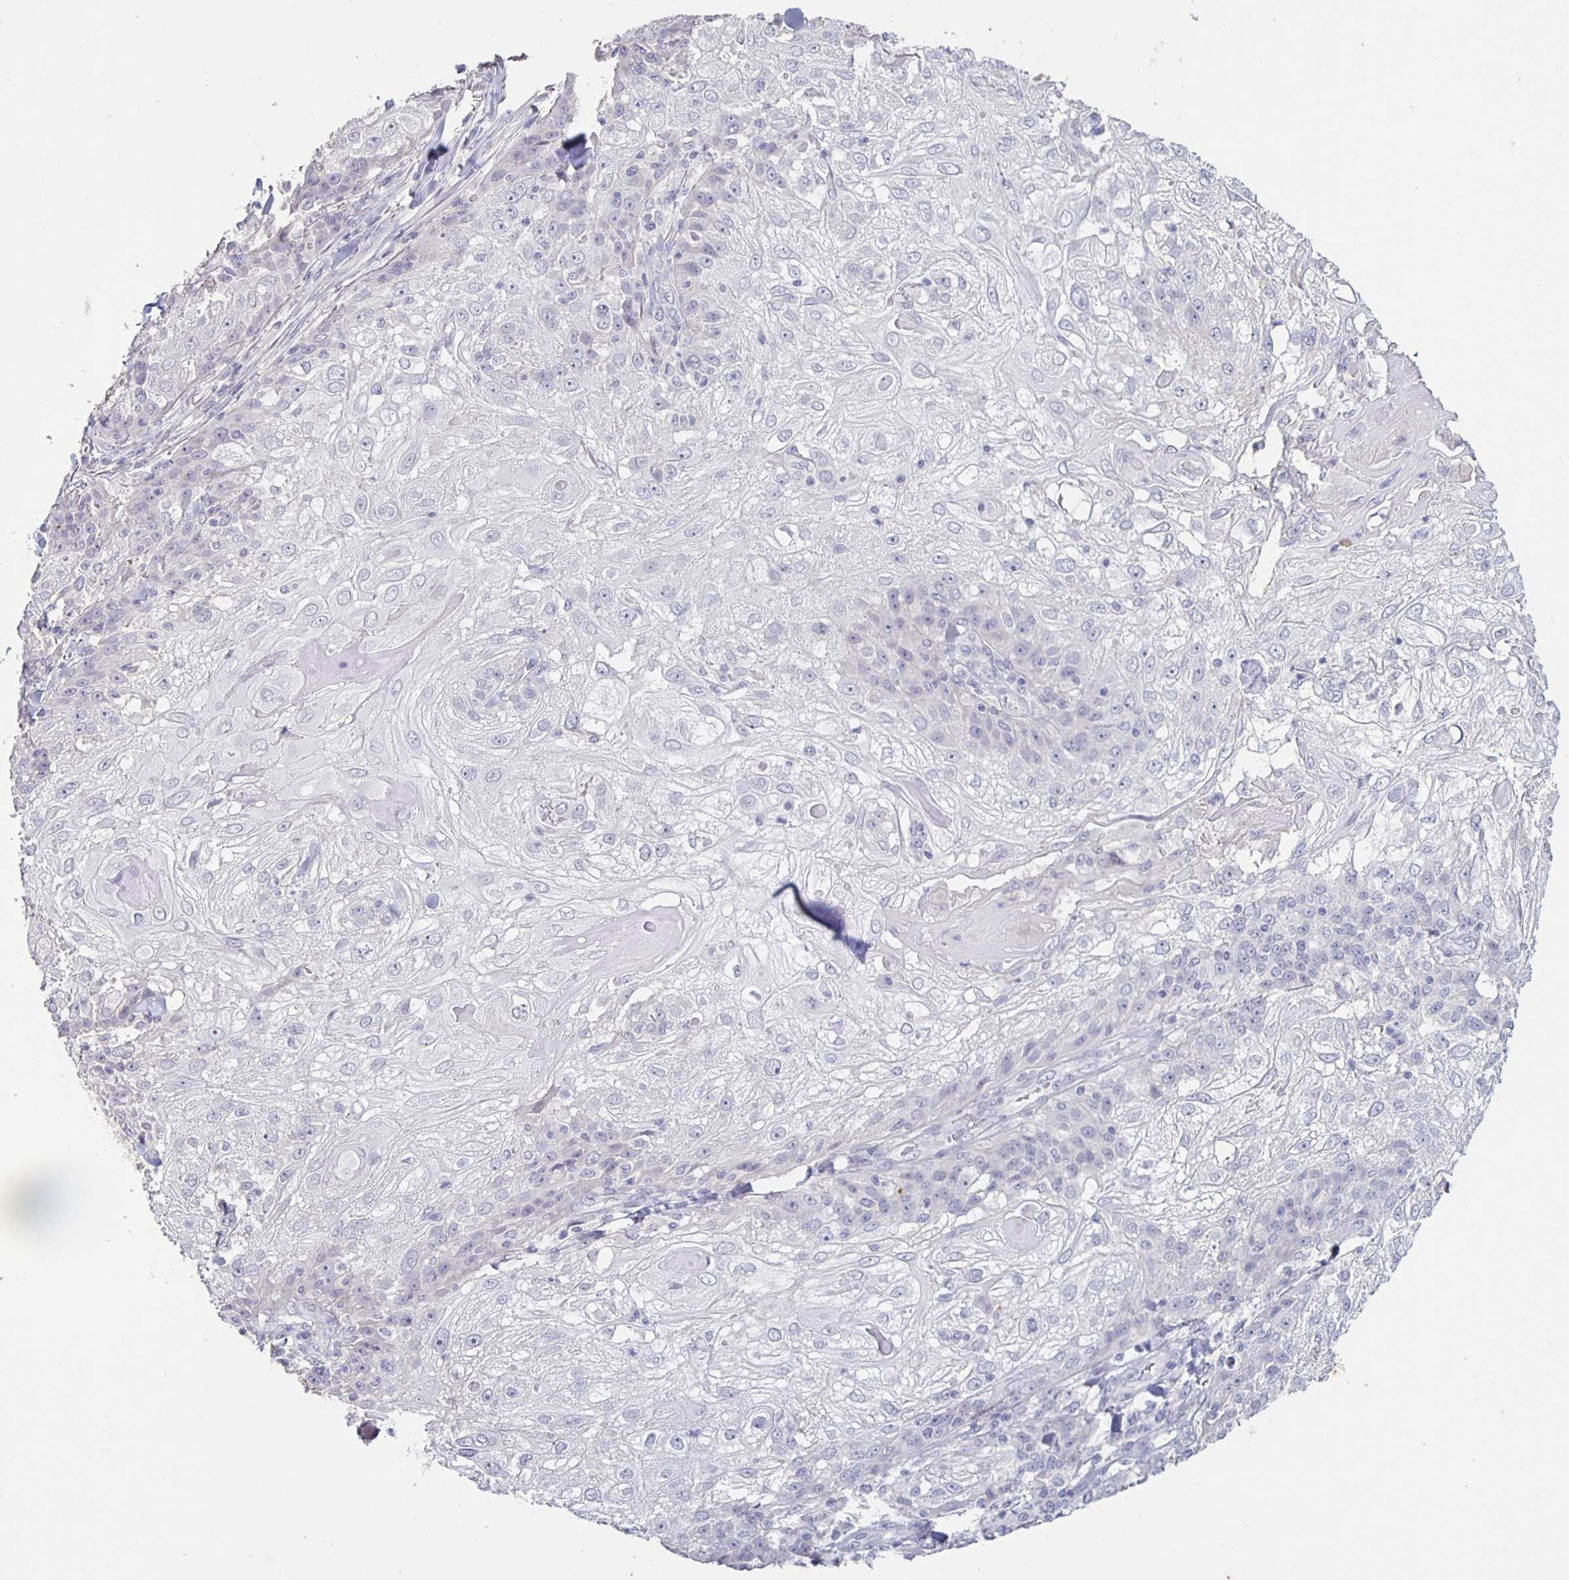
{"staining": {"intensity": "negative", "quantity": "none", "location": "none"}, "tissue": "skin cancer", "cell_type": "Tumor cells", "image_type": "cancer", "snomed": [{"axis": "morphology", "description": "Normal tissue, NOS"}, {"axis": "morphology", "description": "Squamous cell carcinoma, NOS"}, {"axis": "topography", "description": "Skin"}], "caption": "Immunohistochemistry image of neoplastic tissue: squamous cell carcinoma (skin) stained with DAB (3,3'-diaminobenzidine) reveals no significant protein expression in tumor cells.", "gene": "INSL5", "patient": {"sex": "female", "age": 83}}